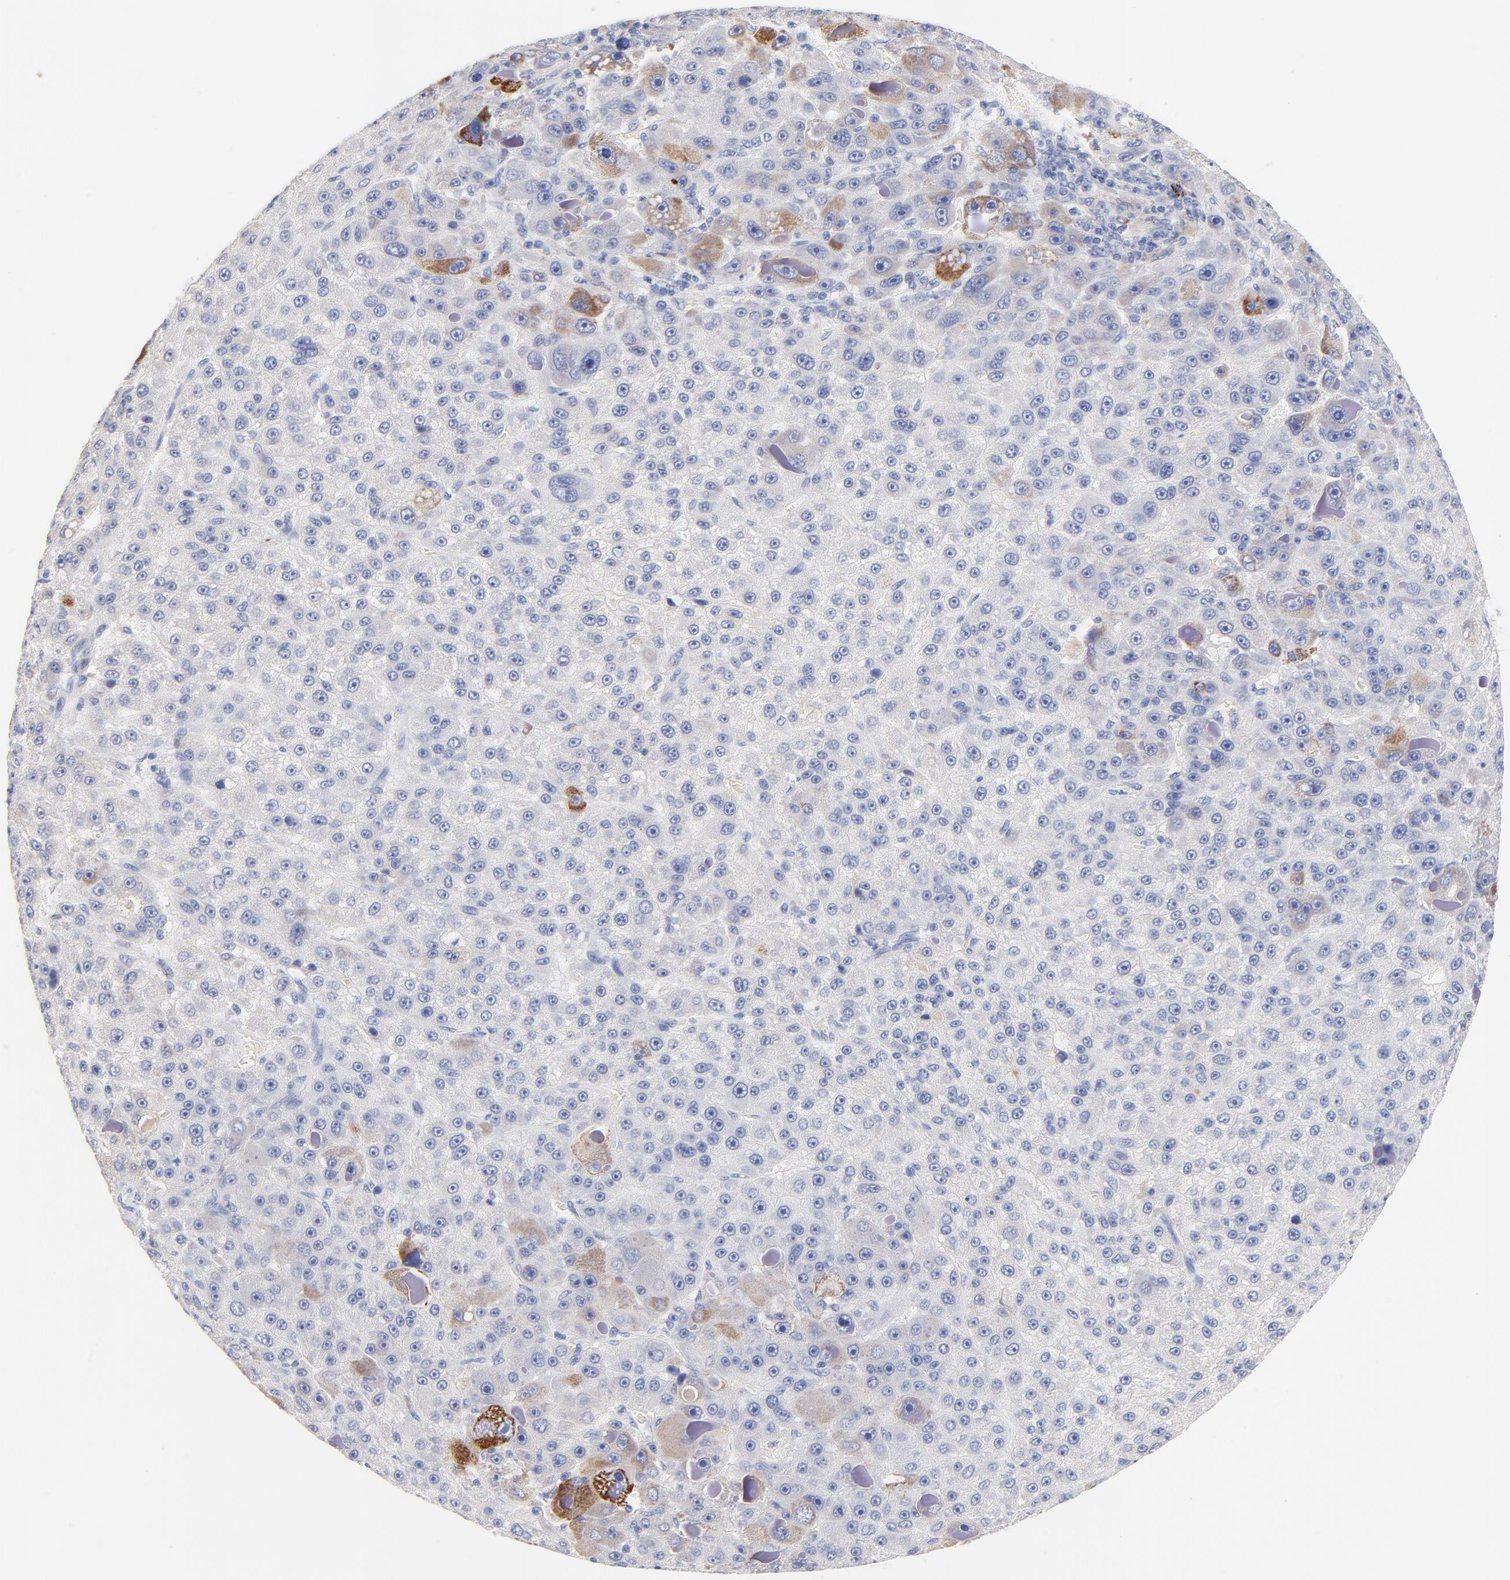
{"staining": {"intensity": "moderate", "quantity": "<25%", "location": "cytoplasmic/membranous"}, "tissue": "liver cancer", "cell_type": "Tumor cells", "image_type": "cancer", "snomed": [{"axis": "morphology", "description": "Carcinoma, Hepatocellular, NOS"}, {"axis": "topography", "description": "Liver"}], "caption": "Tumor cells demonstrate low levels of moderate cytoplasmic/membranous expression in approximately <25% of cells in liver cancer (hepatocellular carcinoma).", "gene": "FBXO10", "patient": {"sex": "male", "age": 76}}